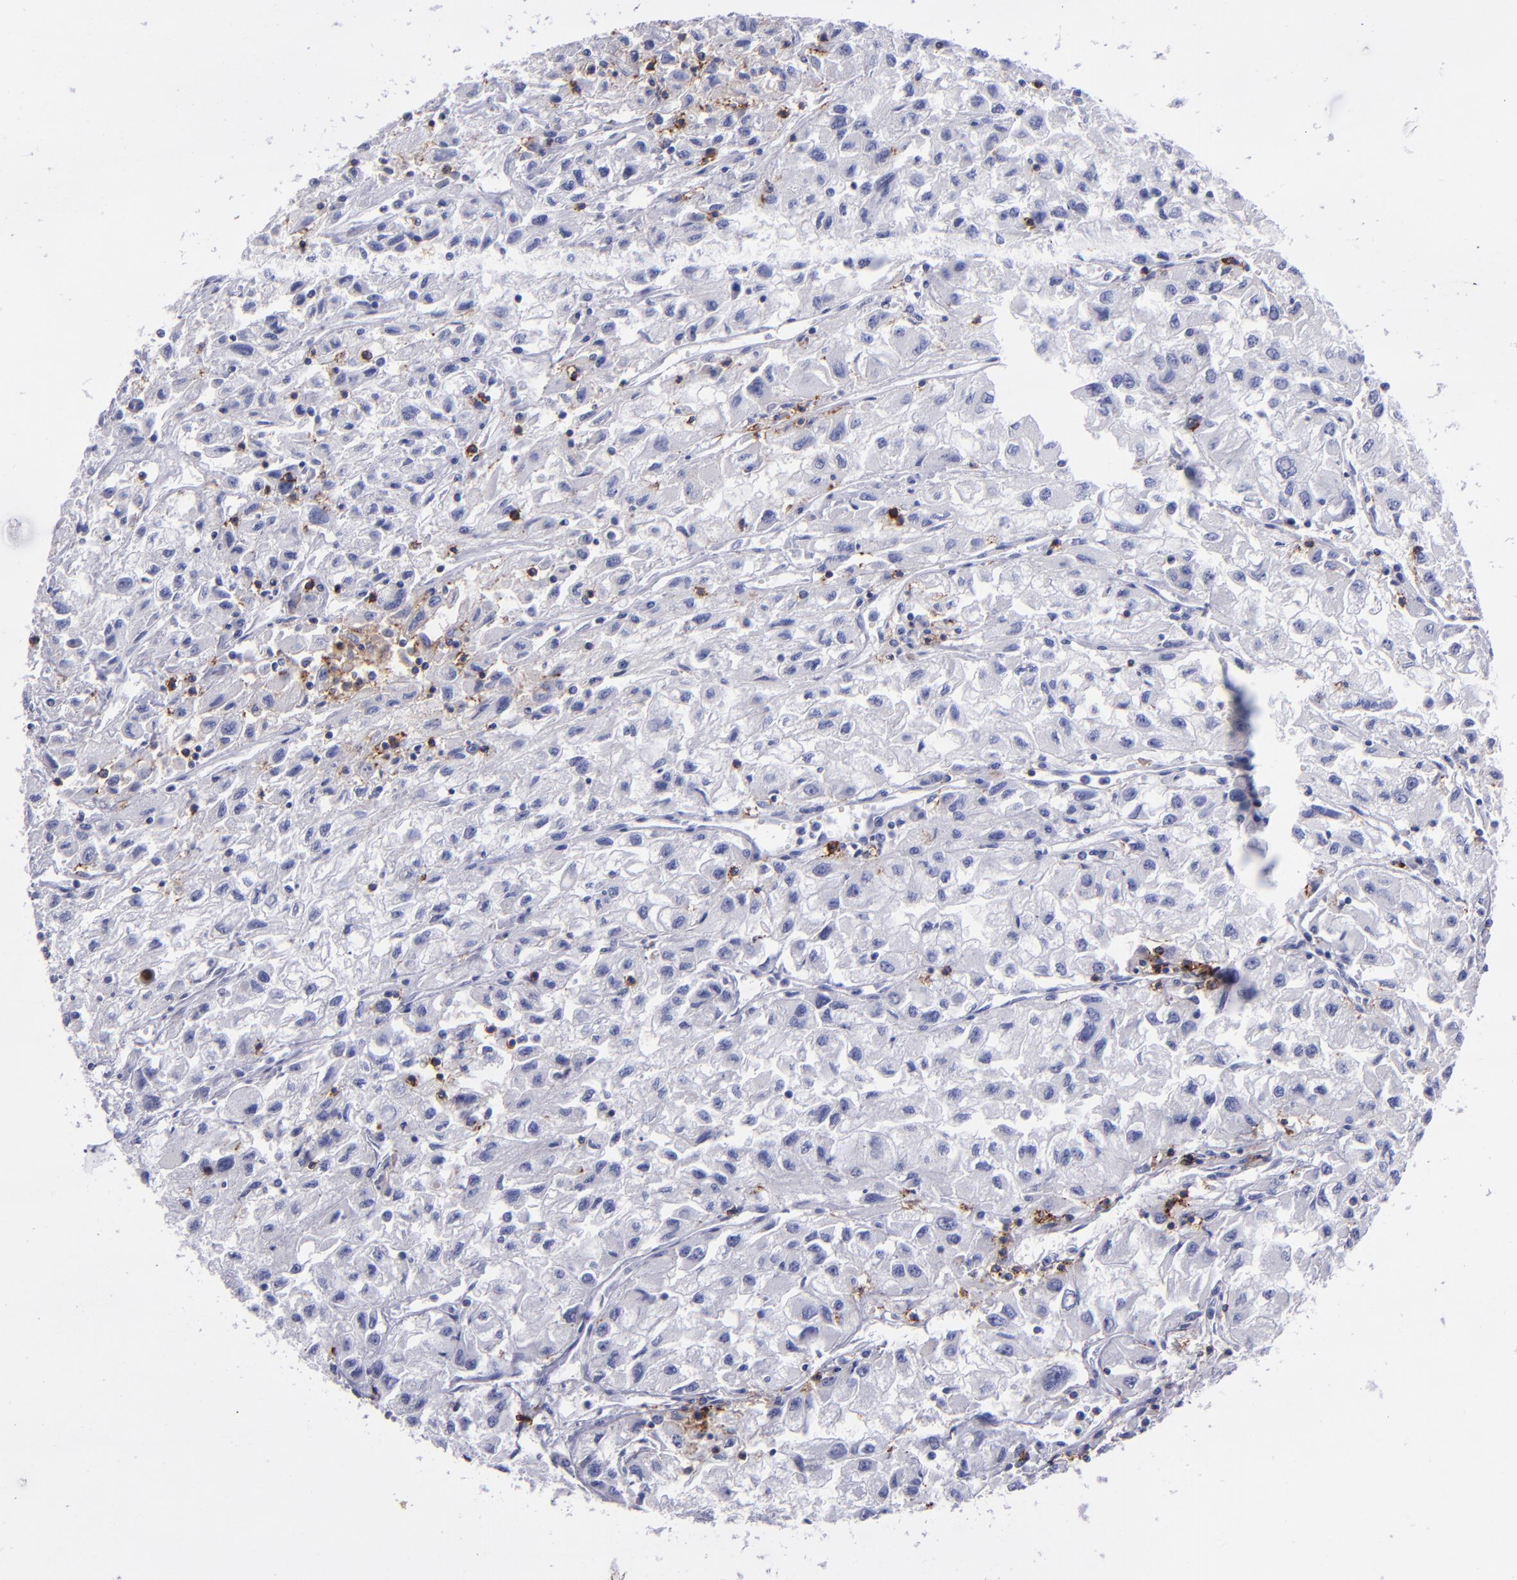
{"staining": {"intensity": "negative", "quantity": "none", "location": "none"}, "tissue": "renal cancer", "cell_type": "Tumor cells", "image_type": "cancer", "snomed": [{"axis": "morphology", "description": "Adenocarcinoma, NOS"}, {"axis": "topography", "description": "Kidney"}], "caption": "Immunohistochemistry micrograph of adenocarcinoma (renal) stained for a protein (brown), which demonstrates no positivity in tumor cells. (Stains: DAB immunohistochemistry (IHC) with hematoxylin counter stain, Microscopy: brightfield microscopy at high magnification).", "gene": "CD6", "patient": {"sex": "male", "age": 59}}